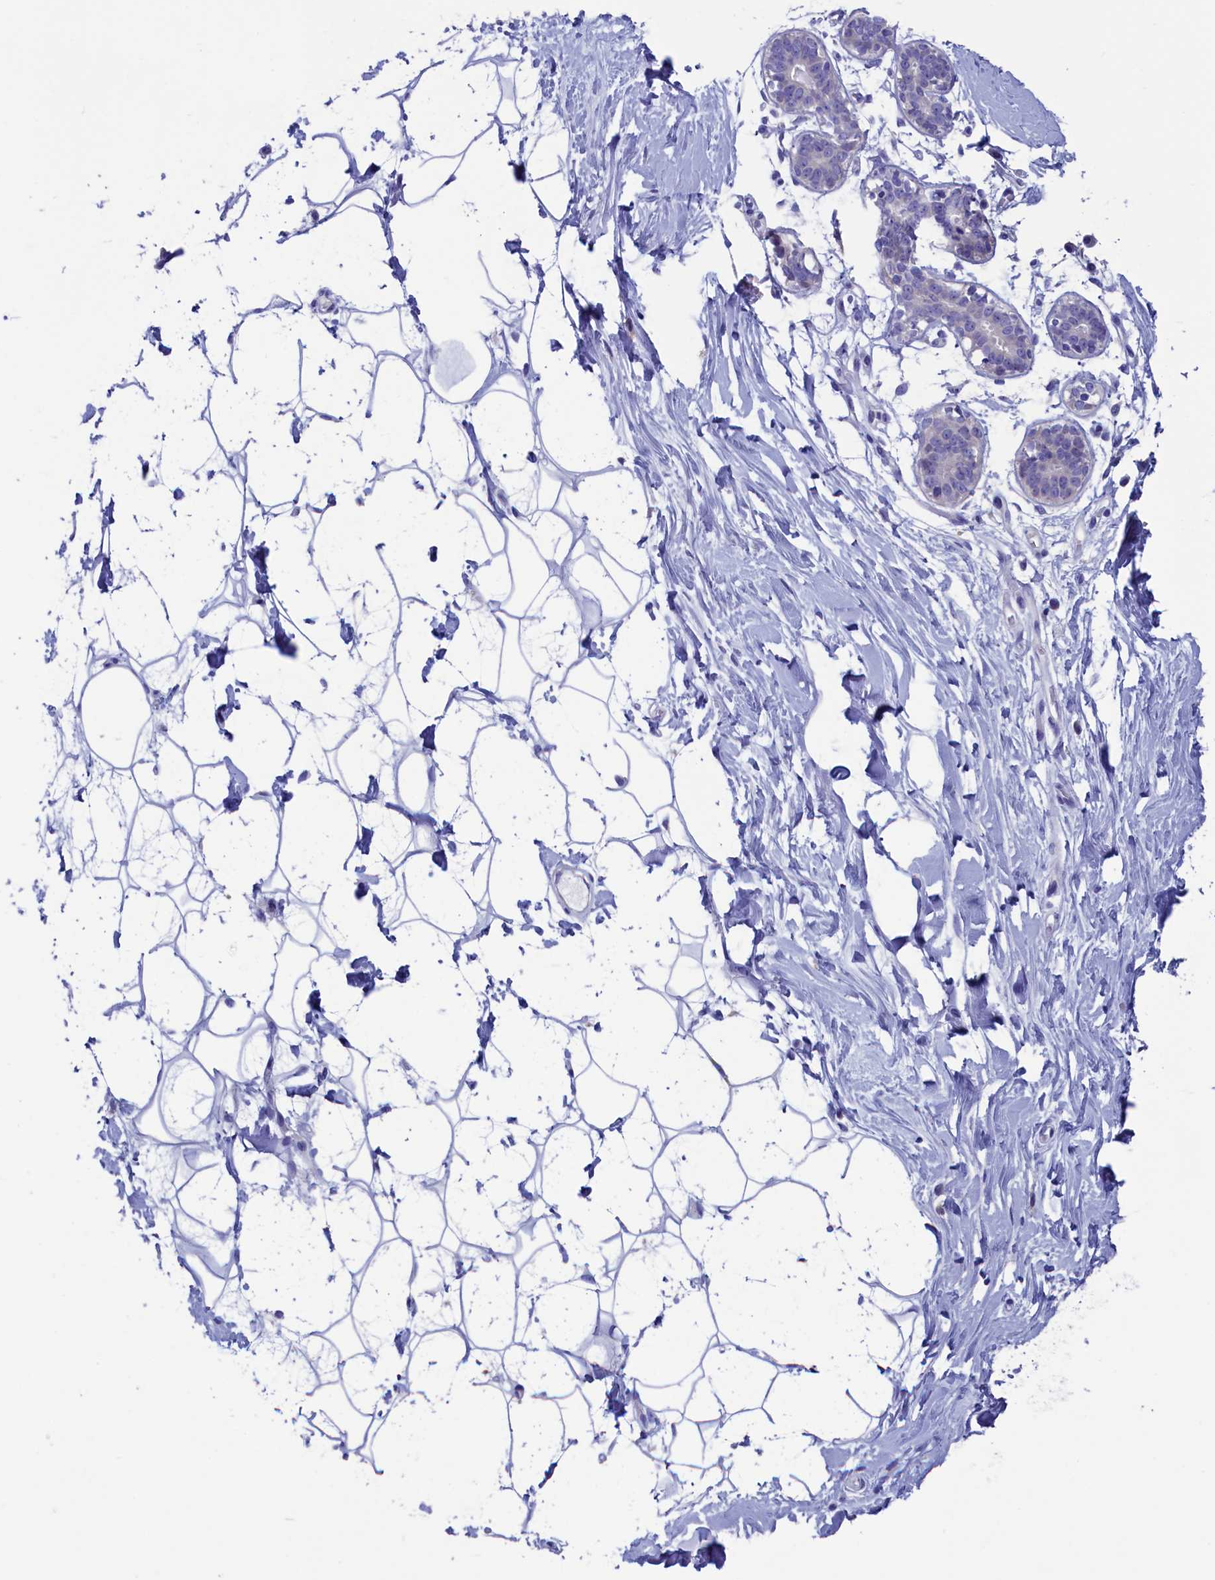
{"staining": {"intensity": "negative", "quantity": "none", "location": "none"}, "tissue": "adipose tissue", "cell_type": "Adipocytes", "image_type": "normal", "snomed": [{"axis": "morphology", "description": "Normal tissue, NOS"}, {"axis": "topography", "description": "Breast"}], "caption": "The IHC histopathology image has no significant positivity in adipocytes of adipose tissue. Nuclei are stained in blue.", "gene": "VPS35L", "patient": {"sex": "female", "age": 26}}